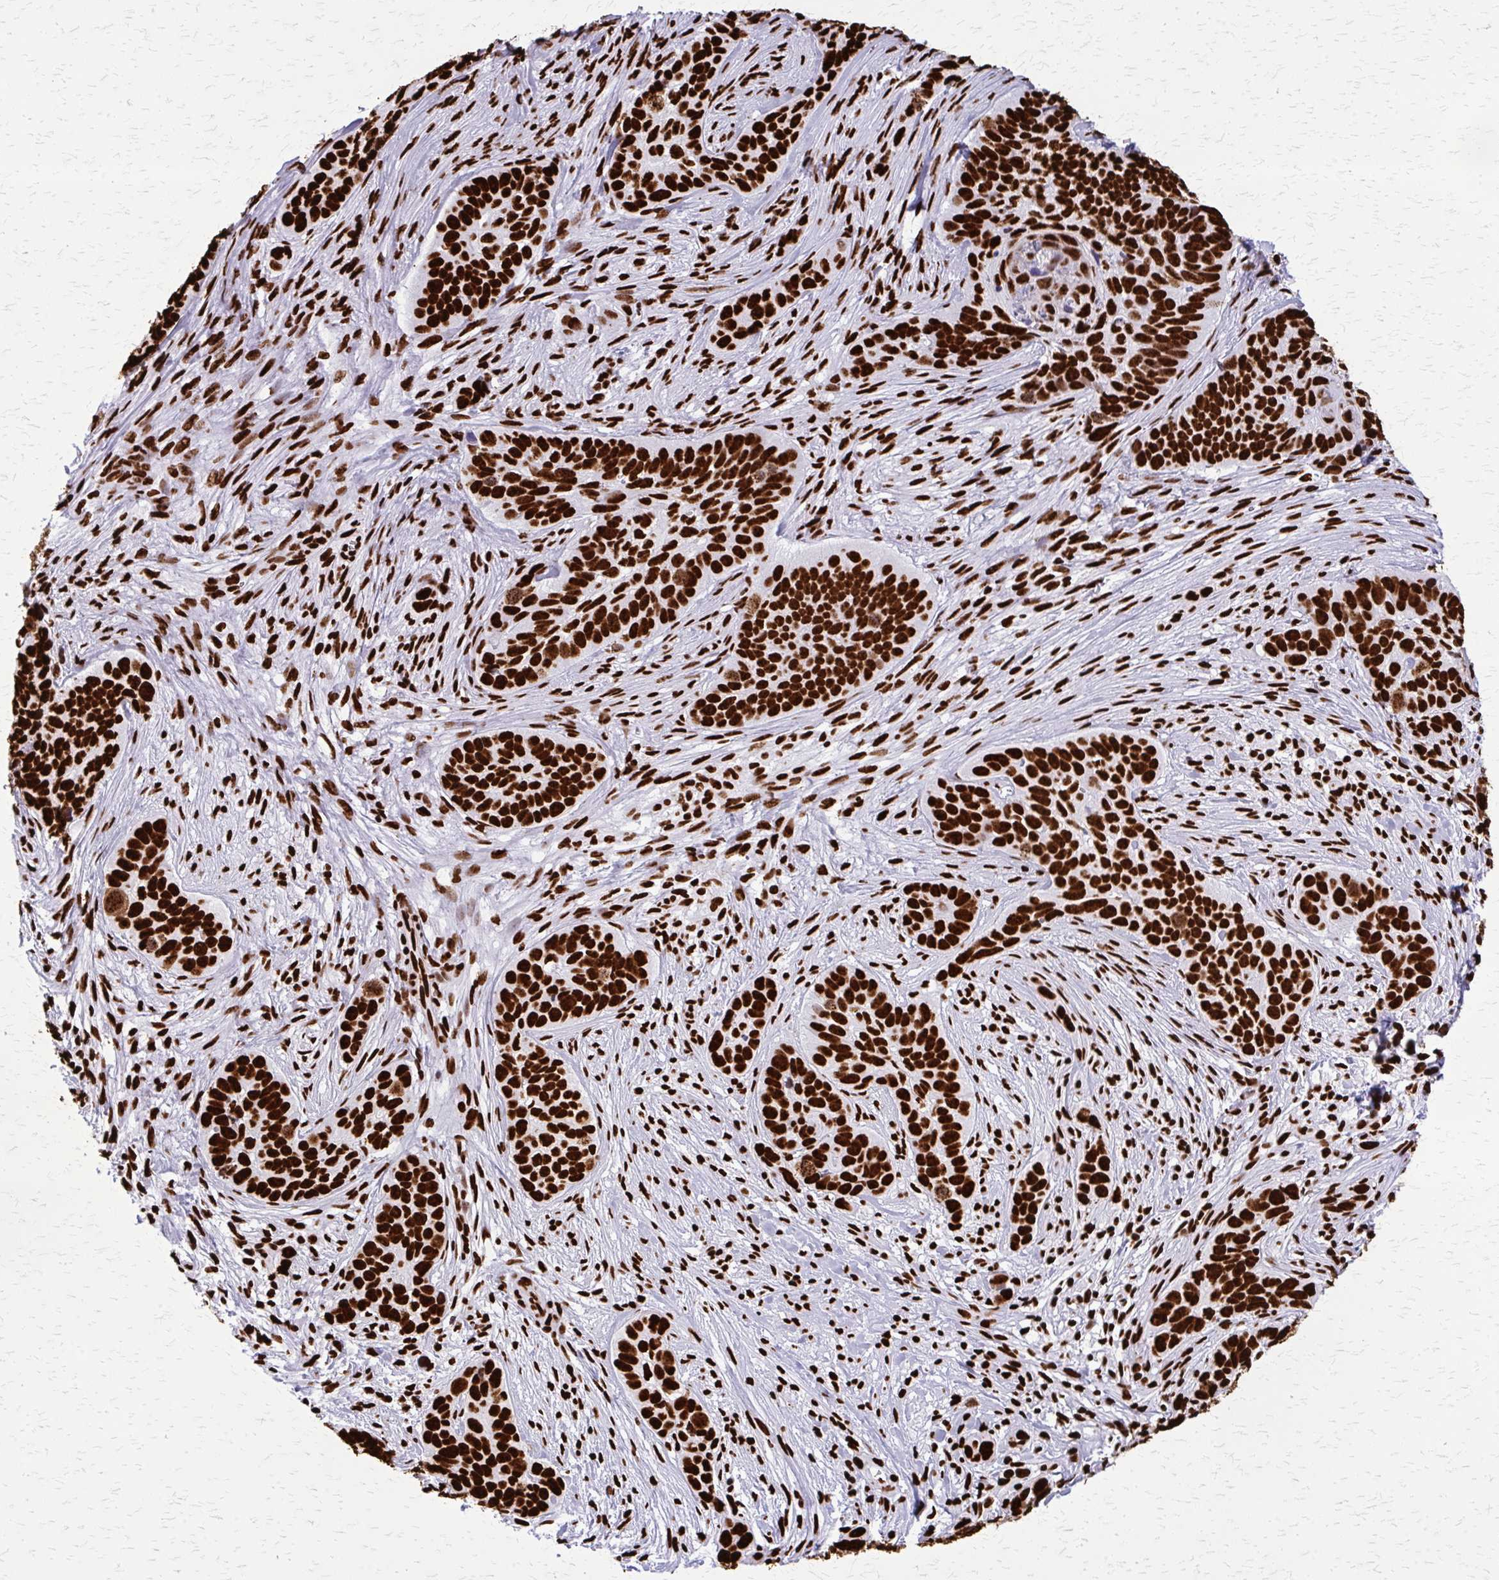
{"staining": {"intensity": "strong", "quantity": ">75%", "location": "nuclear"}, "tissue": "skin cancer", "cell_type": "Tumor cells", "image_type": "cancer", "snomed": [{"axis": "morphology", "description": "Basal cell carcinoma"}, {"axis": "topography", "description": "Skin"}], "caption": "Human skin basal cell carcinoma stained with a brown dye displays strong nuclear positive expression in approximately >75% of tumor cells.", "gene": "SFPQ", "patient": {"sex": "female", "age": 82}}